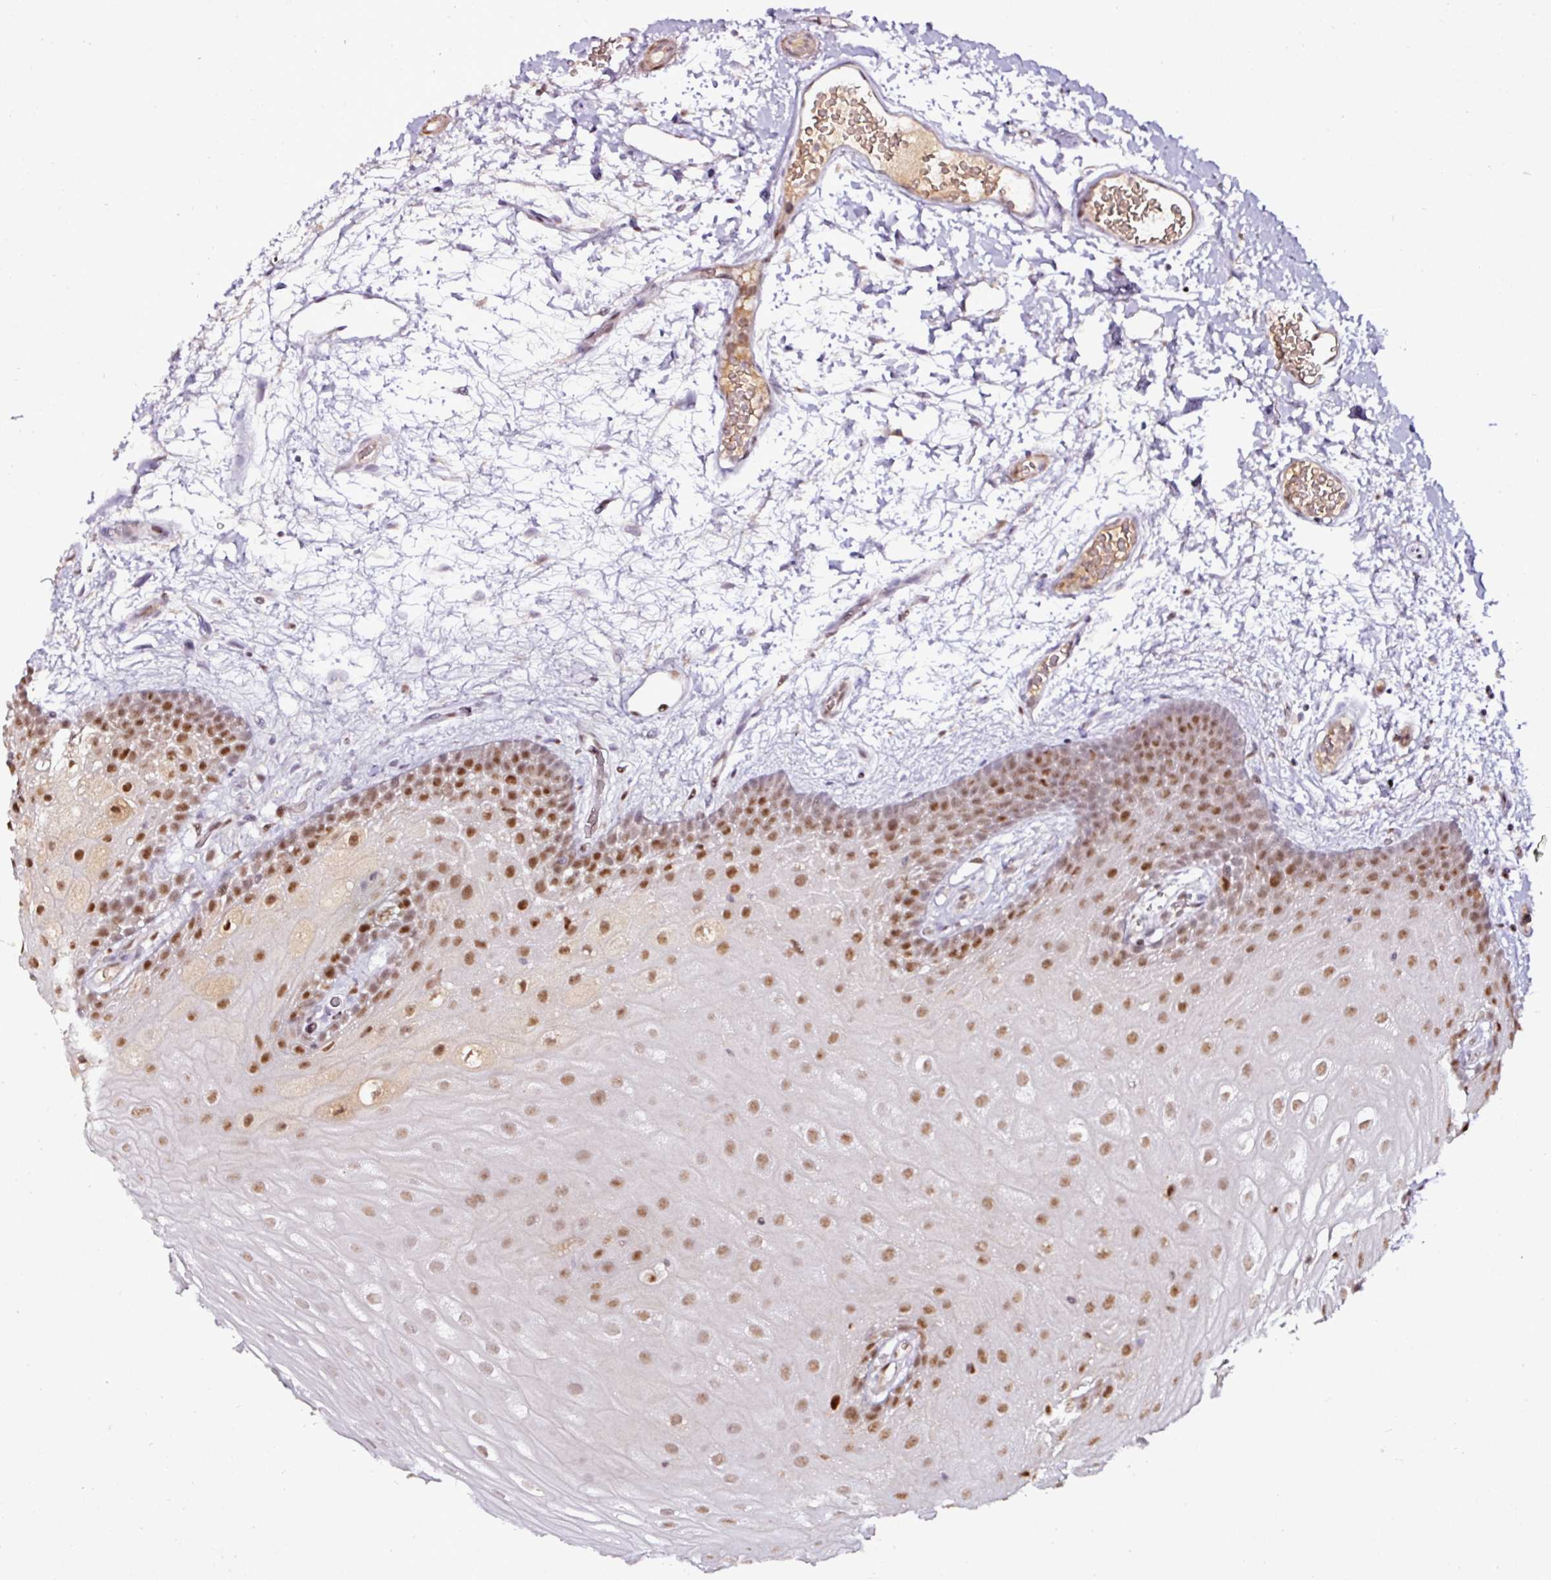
{"staining": {"intensity": "strong", "quantity": "25%-75%", "location": "nuclear"}, "tissue": "oral mucosa", "cell_type": "Squamous epithelial cells", "image_type": "normal", "snomed": [{"axis": "morphology", "description": "Normal tissue, NOS"}, {"axis": "morphology", "description": "Squamous cell carcinoma, NOS"}, {"axis": "topography", "description": "Oral tissue"}, {"axis": "topography", "description": "Tounge, NOS"}, {"axis": "topography", "description": "Head-Neck"}], "caption": "Brown immunohistochemical staining in unremarkable oral mucosa displays strong nuclear staining in about 25%-75% of squamous epithelial cells. The staining was performed using DAB, with brown indicating positive protein expression. Nuclei are stained blue with hematoxylin.", "gene": "KLF16", "patient": {"sex": "male", "age": 76}}